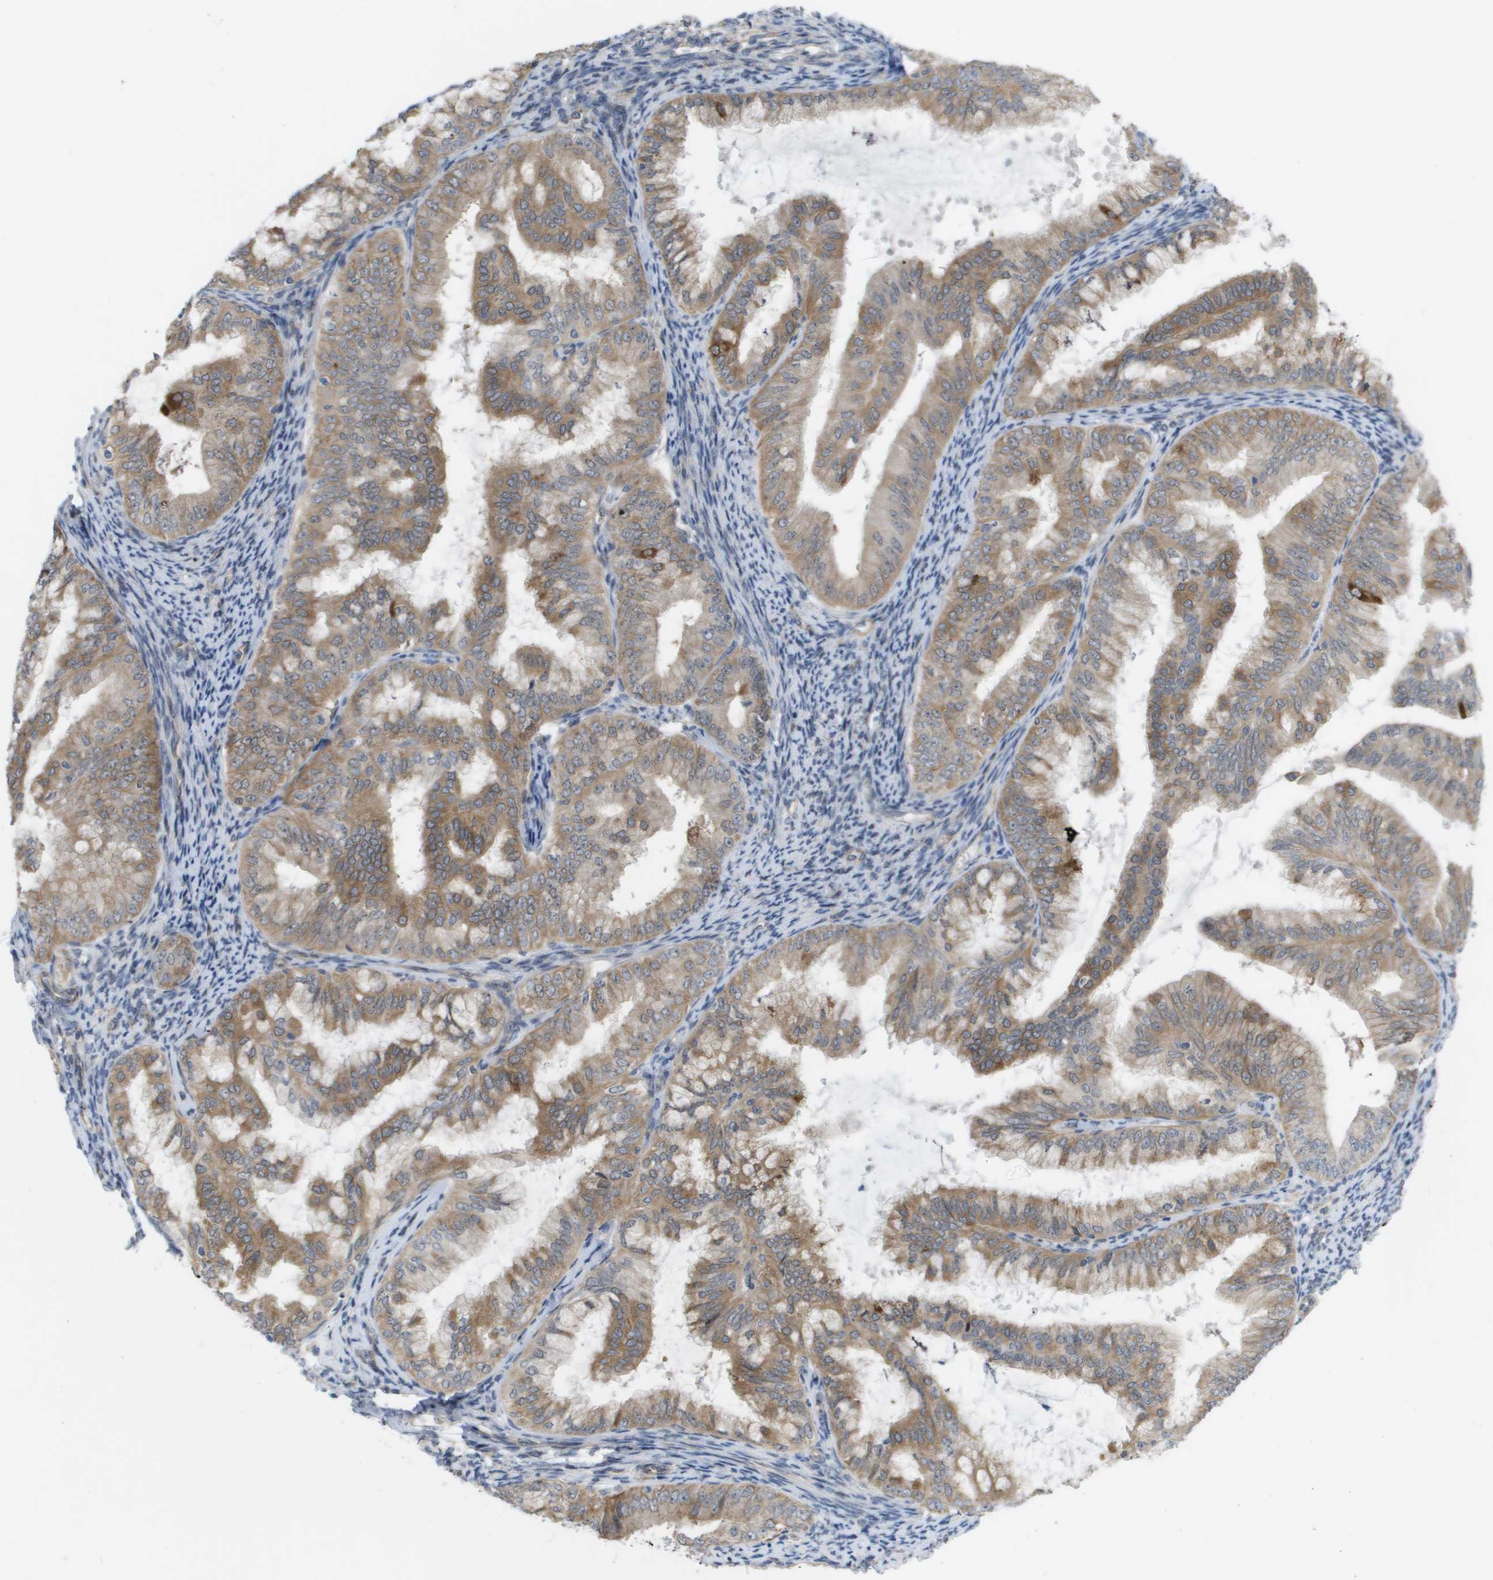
{"staining": {"intensity": "moderate", "quantity": ">75%", "location": "cytoplasmic/membranous"}, "tissue": "endometrial cancer", "cell_type": "Tumor cells", "image_type": "cancer", "snomed": [{"axis": "morphology", "description": "Adenocarcinoma, NOS"}, {"axis": "topography", "description": "Endometrium"}], "caption": "About >75% of tumor cells in human adenocarcinoma (endometrial) display moderate cytoplasmic/membranous protein positivity as visualized by brown immunohistochemical staining.", "gene": "MTARC2", "patient": {"sex": "female", "age": 63}}